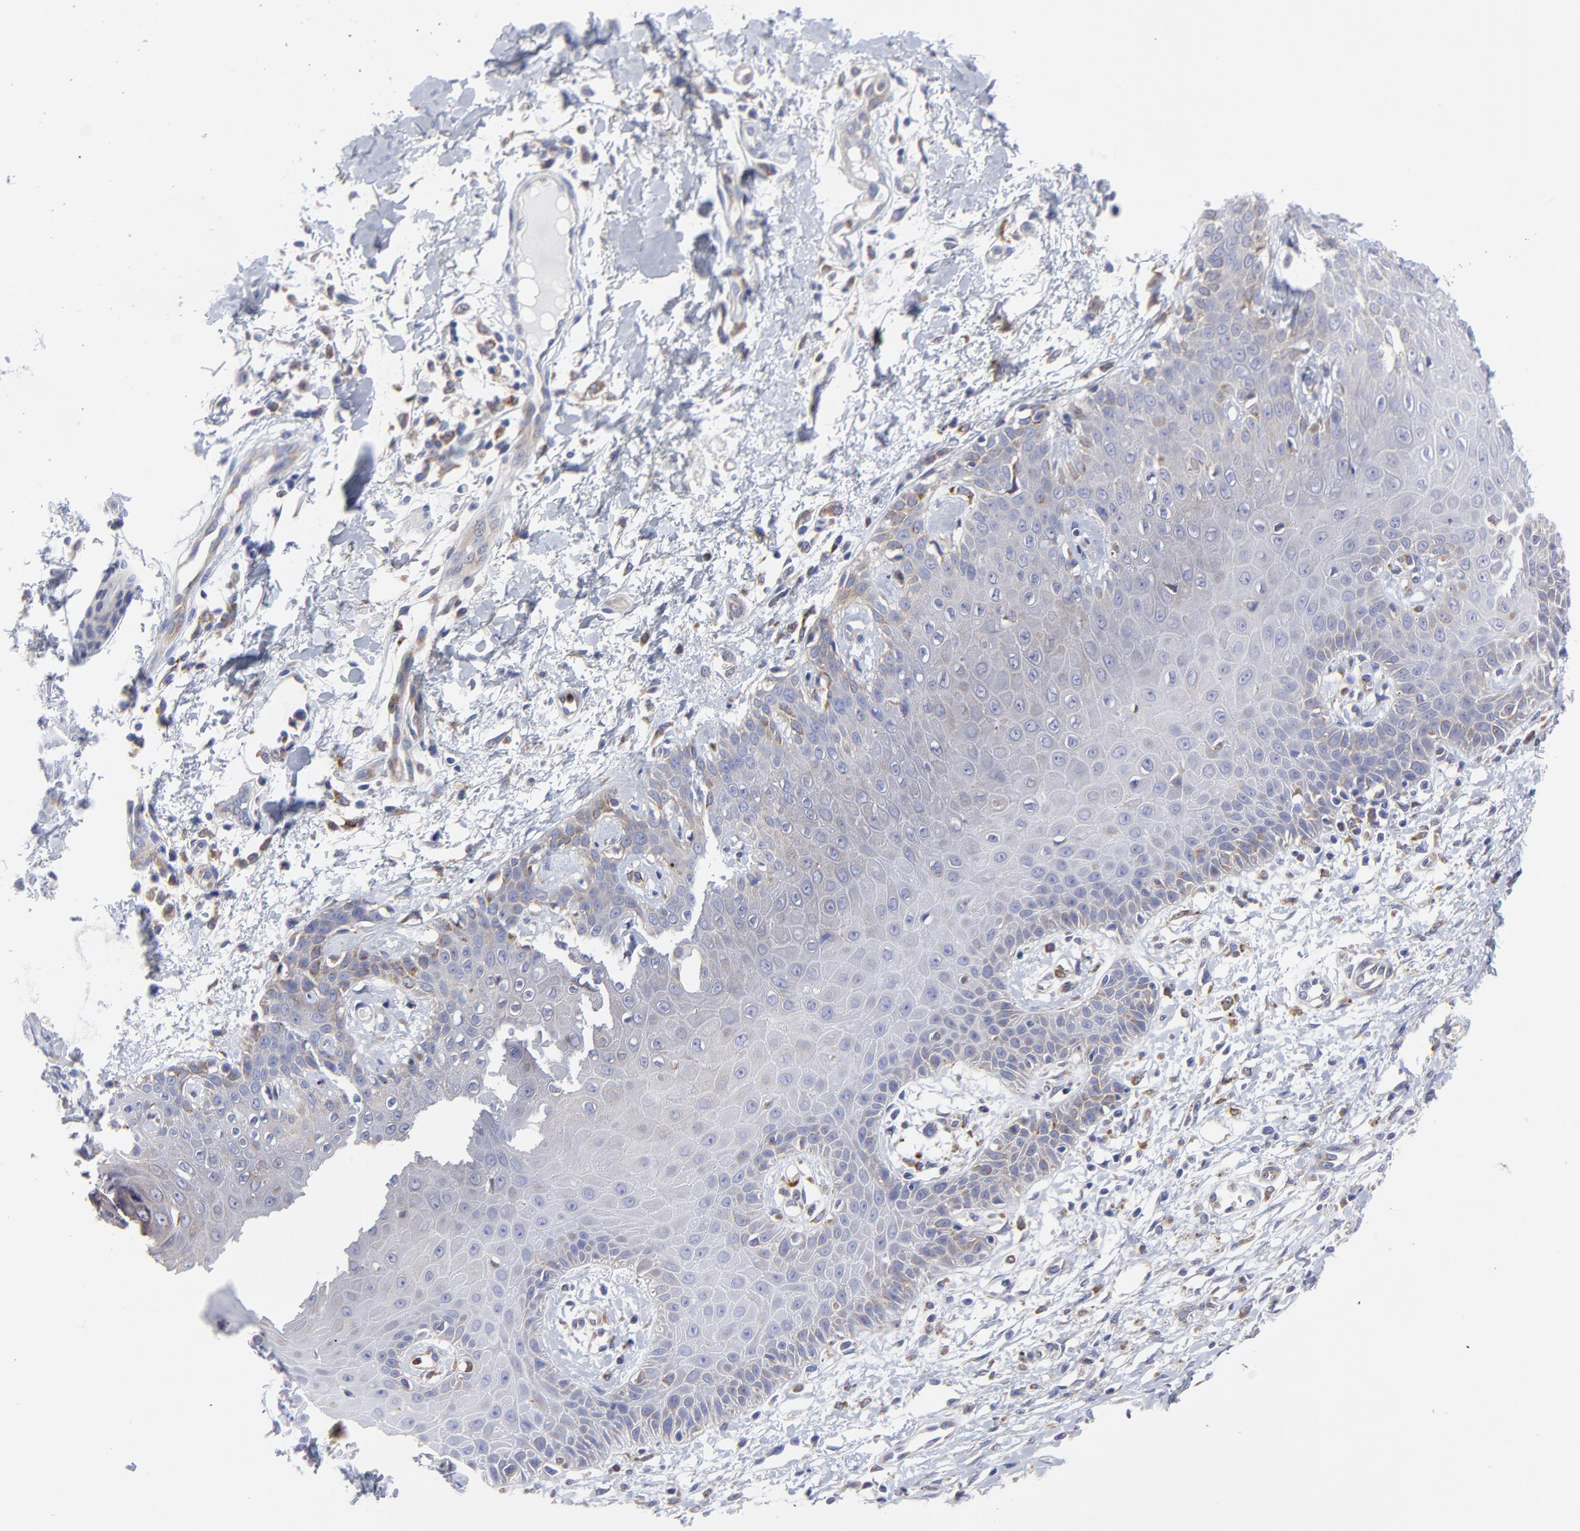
{"staining": {"intensity": "weak", "quantity": "<25%", "location": "cytoplasmic/membranous"}, "tissue": "skin cancer", "cell_type": "Tumor cells", "image_type": "cancer", "snomed": [{"axis": "morphology", "description": "Basal cell carcinoma"}, {"axis": "topography", "description": "Skin"}], "caption": "Immunohistochemistry (IHC) histopathology image of neoplastic tissue: skin basal cell carcinoma stained with DAB exhibits no significant protein staining in tumor cells.", "gene": "MOSPD2", "patient": {"sex": "male", "age": 67}}